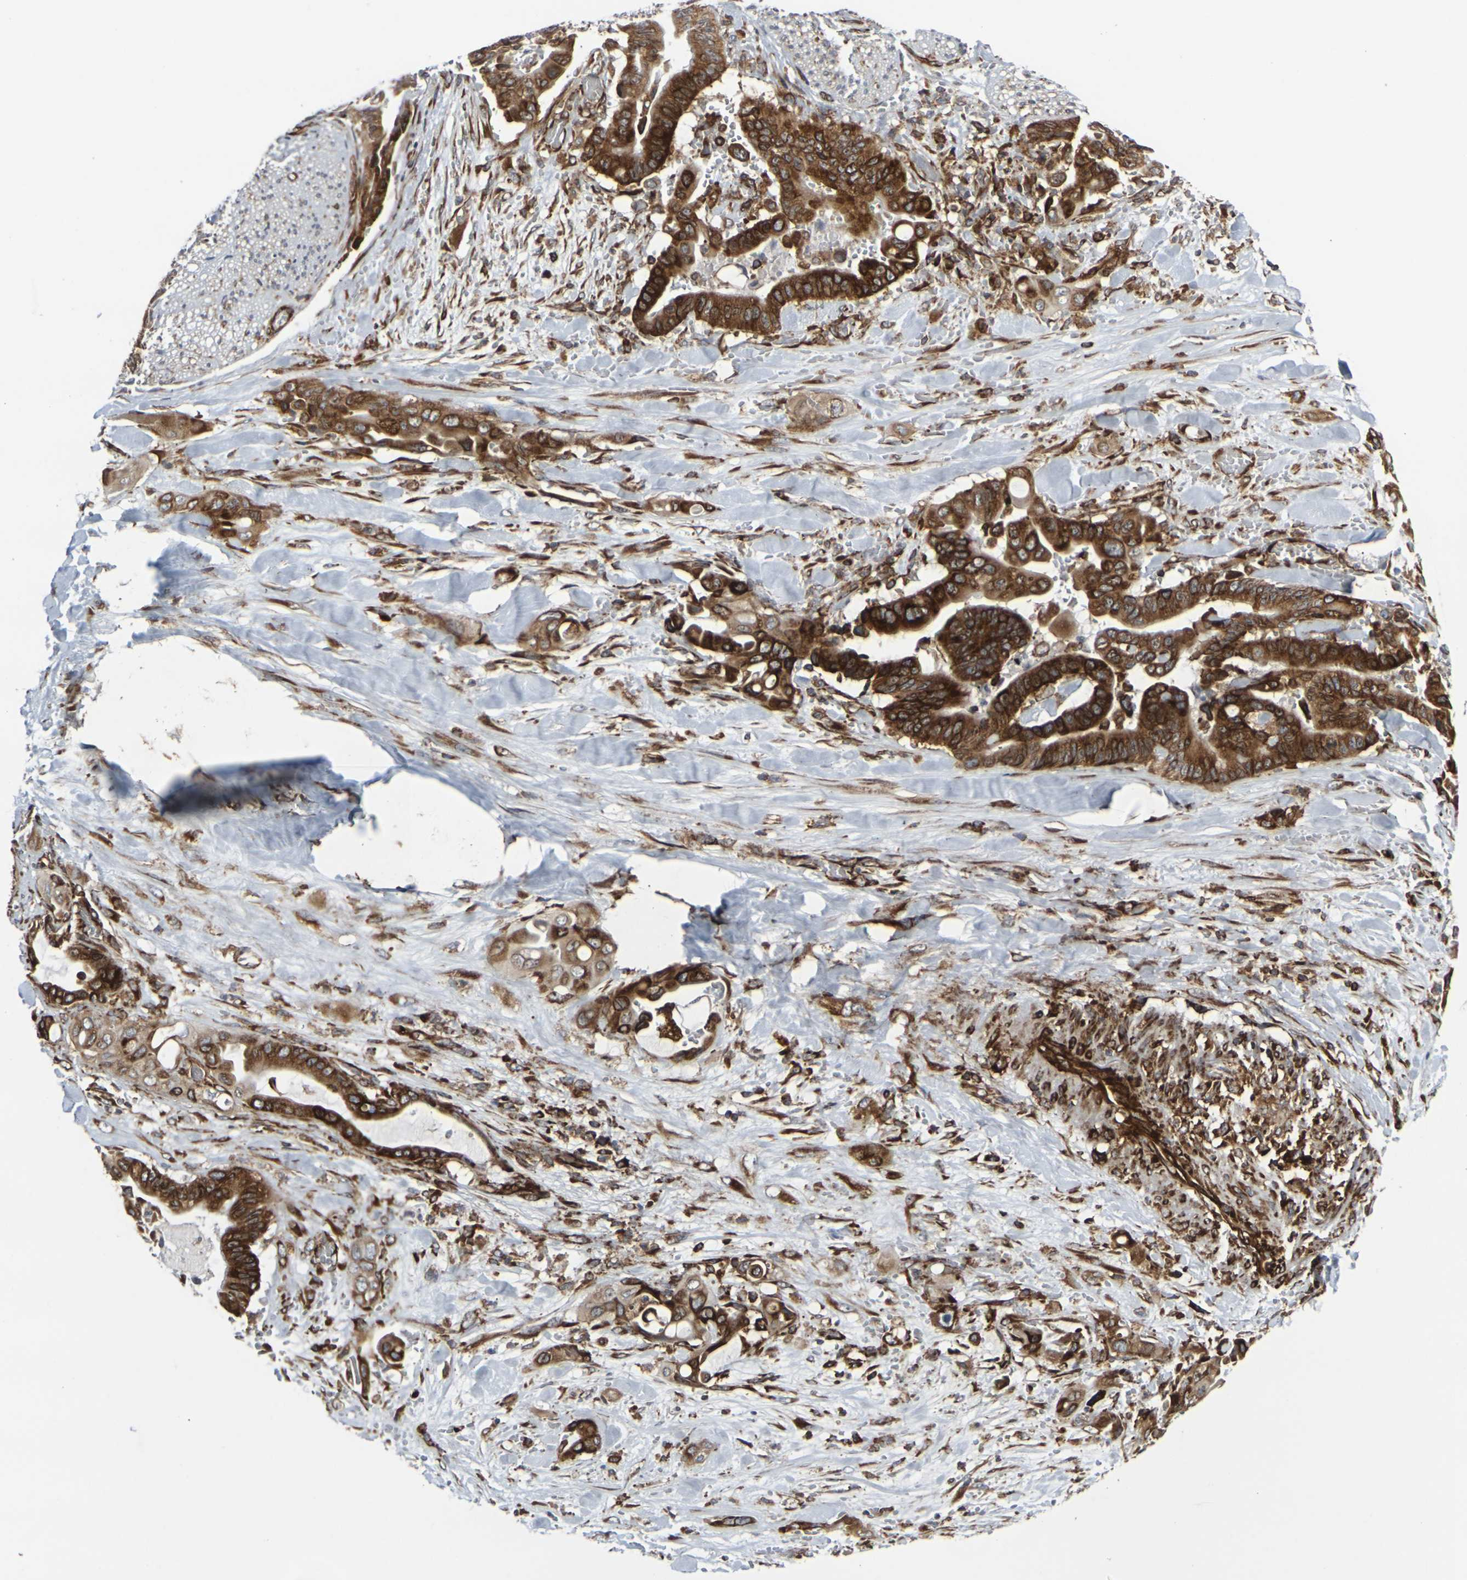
{"staining": {"intensity": "strong", "quantity": ">75%", "location": "cytoplasmic/membranous"}, "tissue": "liver cancer", "cell_type": "Tumor cells", "image_type": "cancer", "snomed": [{"axis": "morphology", "description": "Cholangiocarcinoma"}, {"axis": "topography", "description": "Liver"}], "caption": "Immunohistochemical staining of human liver cholangiocarcinoma demonstrates strong cytoplasmic/membranous protein expression in about >75% of tumor cells.", "gene": "MARCHF2", "patient": {"sex": "female", "age": 61}}